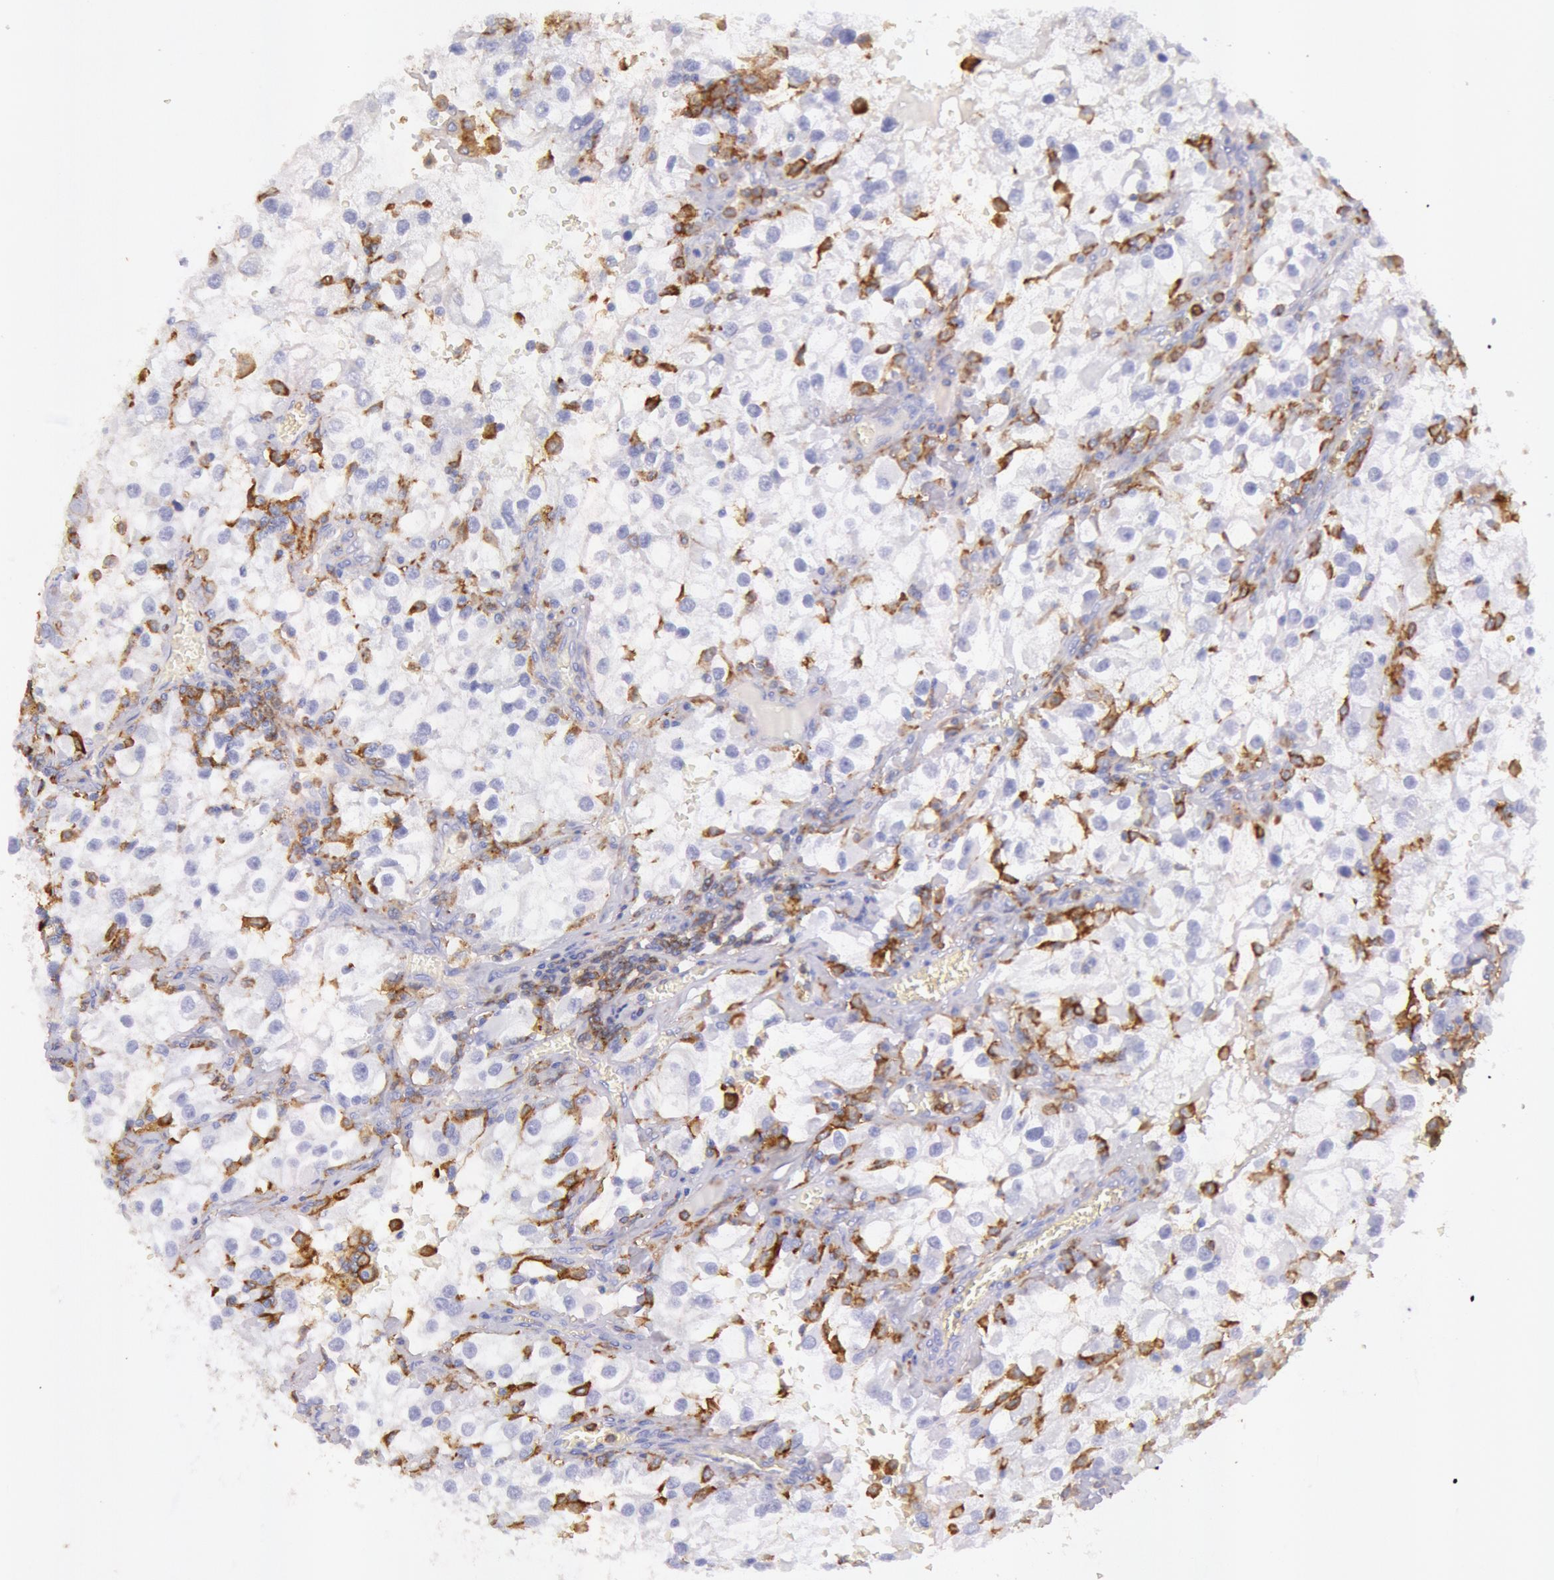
{"staining": {"intensity": "negative", "quantity": "none", "location": "none"}, "tissue": "renal cancer", "cell_type": "Tumor cells", "image_type": "cancer", "snomed": [{"axis": "morphology", "description": "Adenocarcinoma, NOS"}, {"axis": "topography", "description": "Kidney"}], "caption": "Immunohistochemistry (IHC) micrograph of neoplastic tissue: human renal adenocarcinoma stained with DAB (3,3'-diaminobenzidine) reveals no significant protein positivity in tumor cells.", "gene": "LYN", "patient": {"sex": "female", "age": 52}}